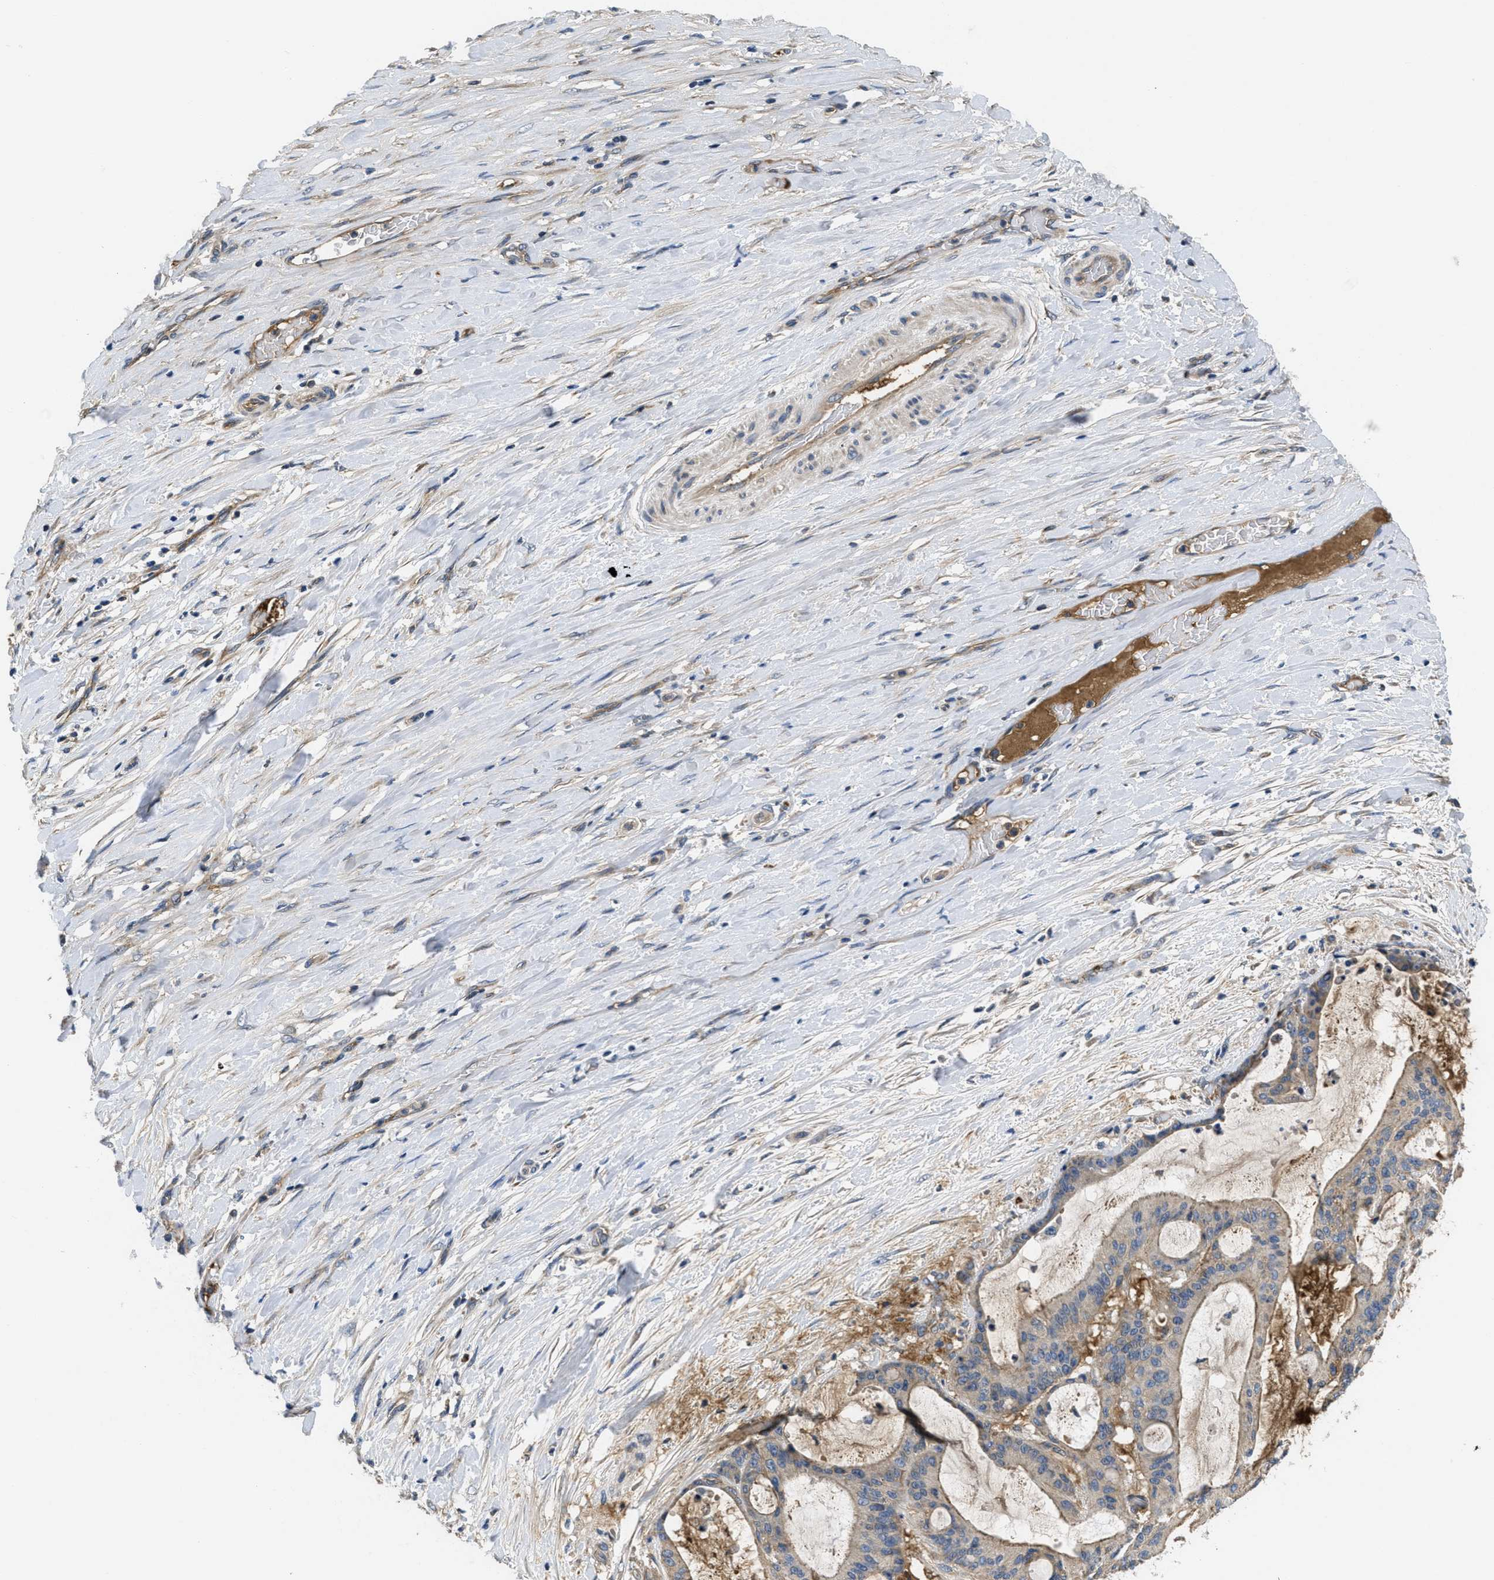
{"staining": {"intensity": "weak", "quantity": ">75%", "location": "cytoplasmic/membranous"}, "tissue": "liver cancer", "cell_type": "Tumor cells", "image_type": "cancer", "snomed": [{"axis": "morphology", "description": "Cholangiocarcinoma"}, {"axis": "topography", "description": "Liver"}], "caption": "Human liver cancer stained for a protein (brown) displays weak cytoplasmic/membranous positive staining in approximately >75% of tumor cells.", "gene": "GALK1", "patient": {"sex": "female", "age": 73}}